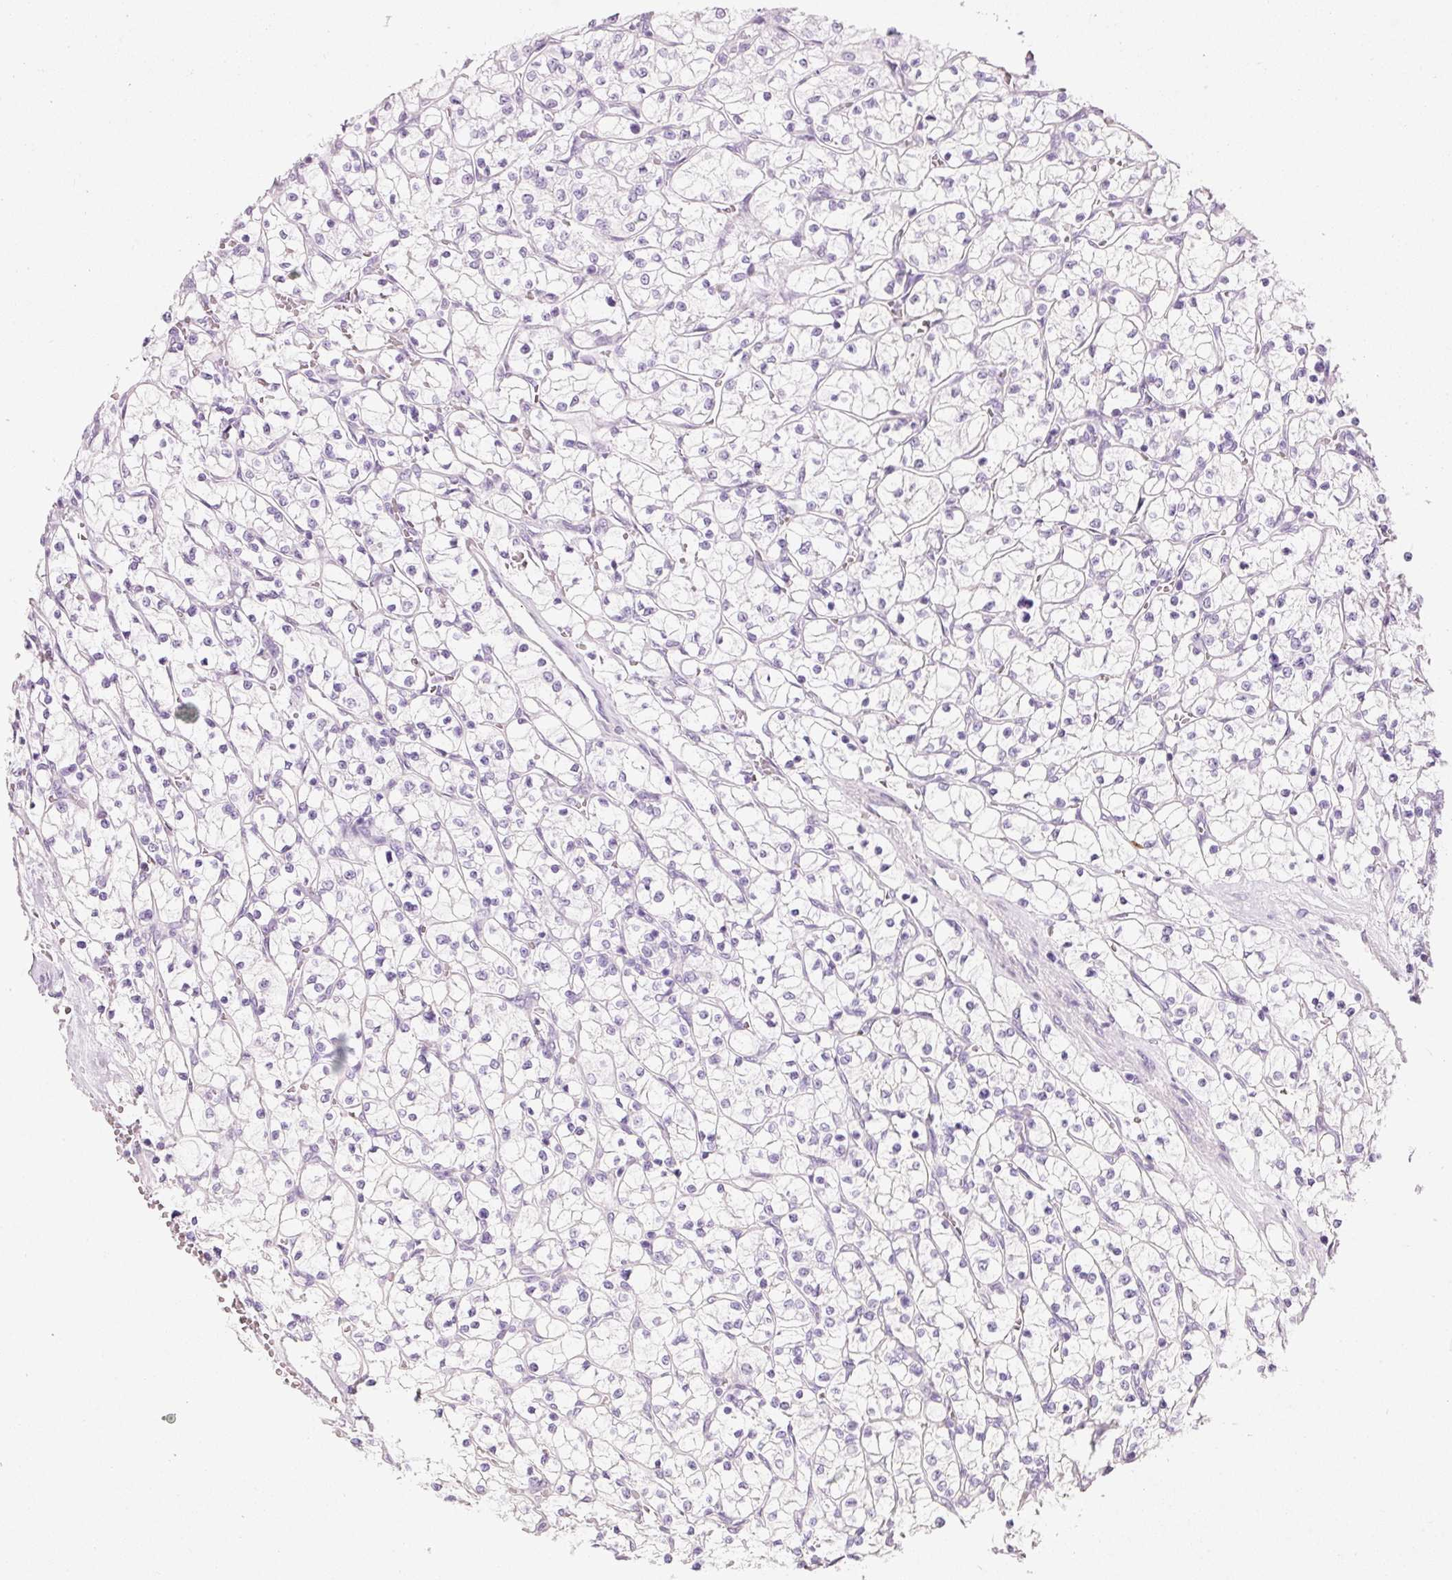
{"staining": {"intensity": "negative", "quantity": "none", "location": "none"}, "tissue": "renal cancer", "cell_type": "Tumor cells", "image_type": "cancer", "snomed": [{"axis": "morphology", "description": "Adenocarcinoma, NOS"}, {"axis": "topography", "description": "Kidney"}], "caption": "Protein analysis of renal cancer reveals no significant expression in tumor cells. (Stains: DAB immunohistochemistry (IHC) with hematoxylin counter stain, Microscopy: brightfield microscopy at high magnification).", "gene": "CMA1", "patient": {"sex": "female", "age": 64}}